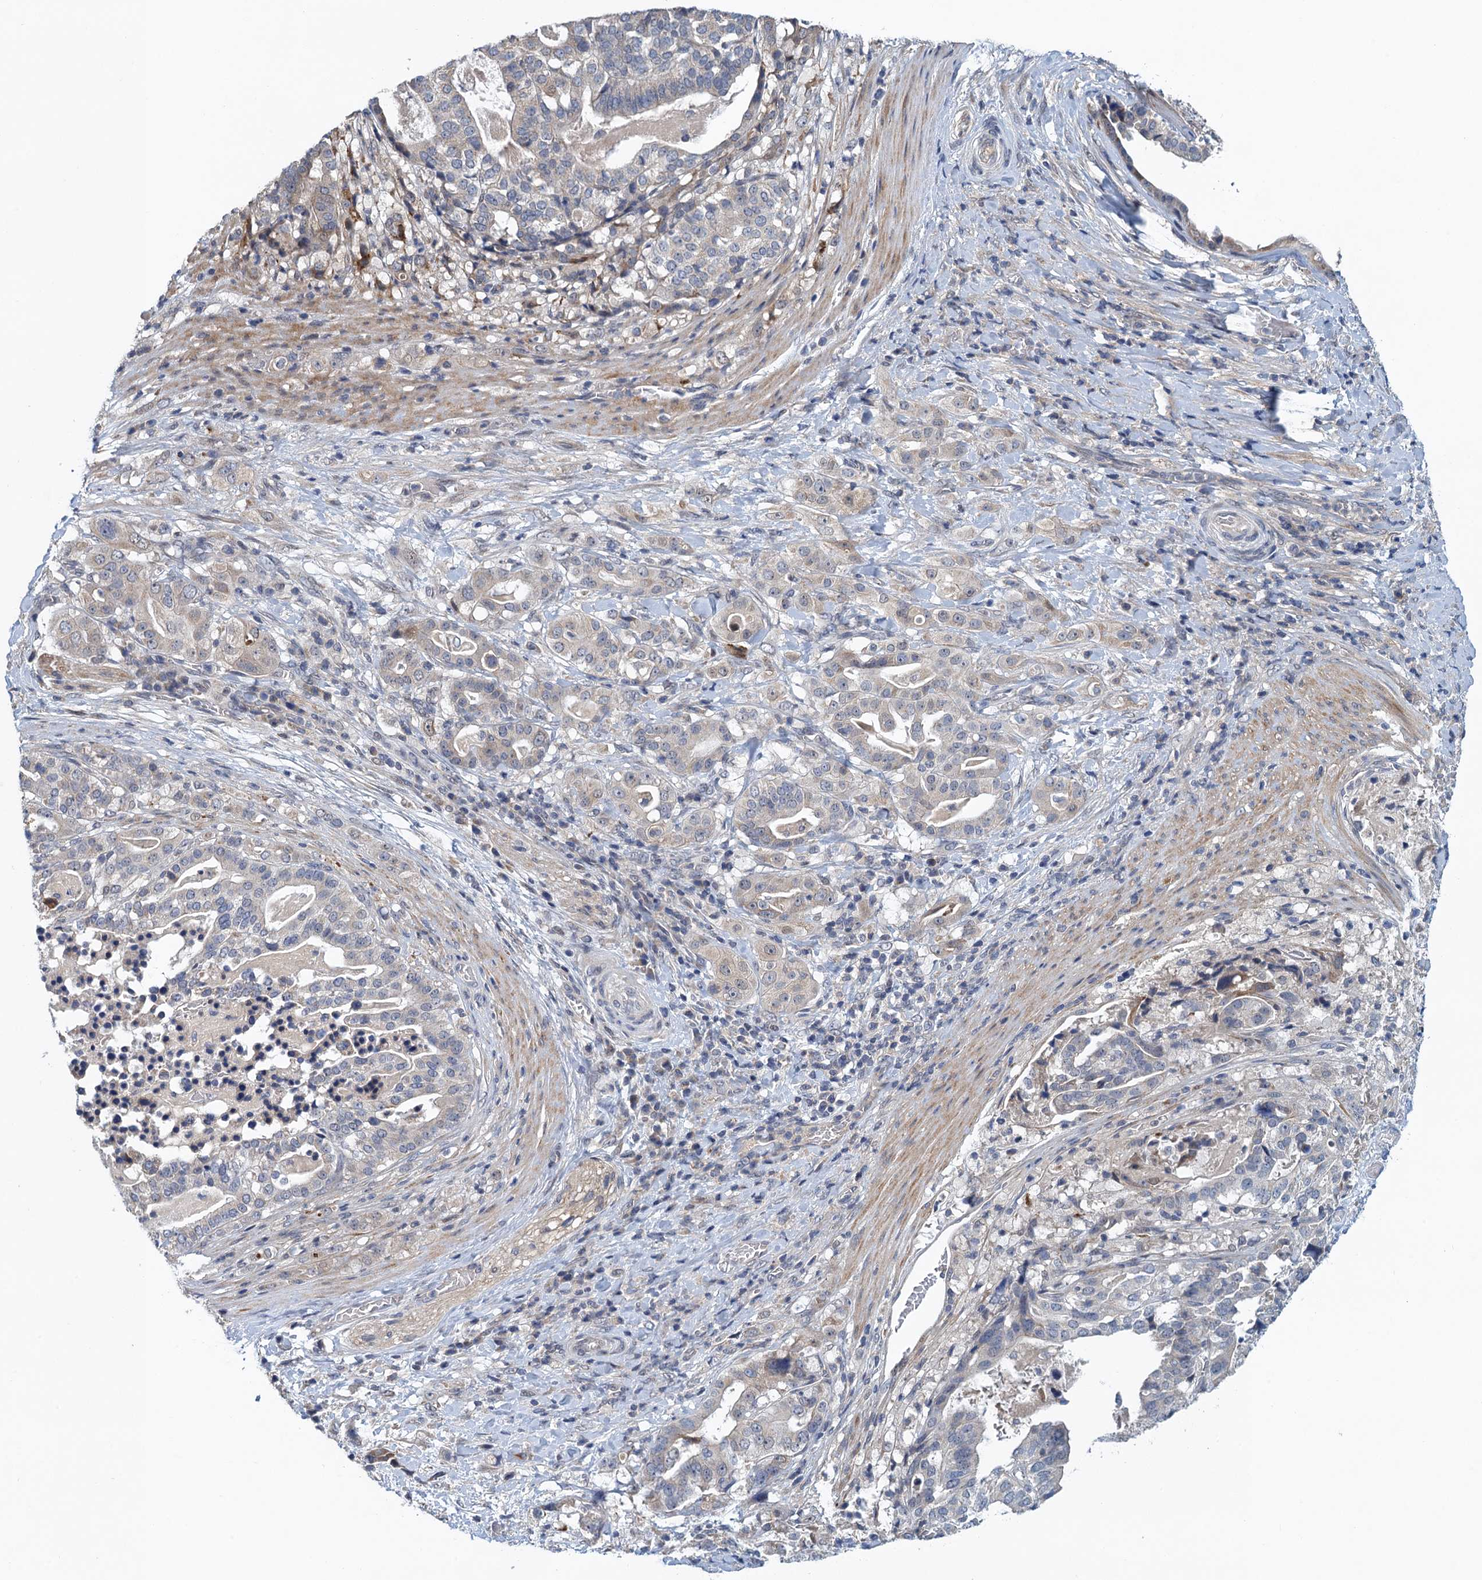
{"staining": {"intensity": "negative", "quantity": "none", "location": "none"}, "tissue": "stomach cancer", "cell_type": "Tumor cells", "image_type": "cancer", "snomed": [{"axis": "morphology", "description": "Adenocarcinoma, NOS"}, {"axis": "topography", "description": "Stomach"}], "caption": "DAB immunohistochemical staining of stomach adenocarcinoma shows no significant positivity in tumor cells.", "gene": "MDM1", "patient": {"sex": "male", "age": 48}}